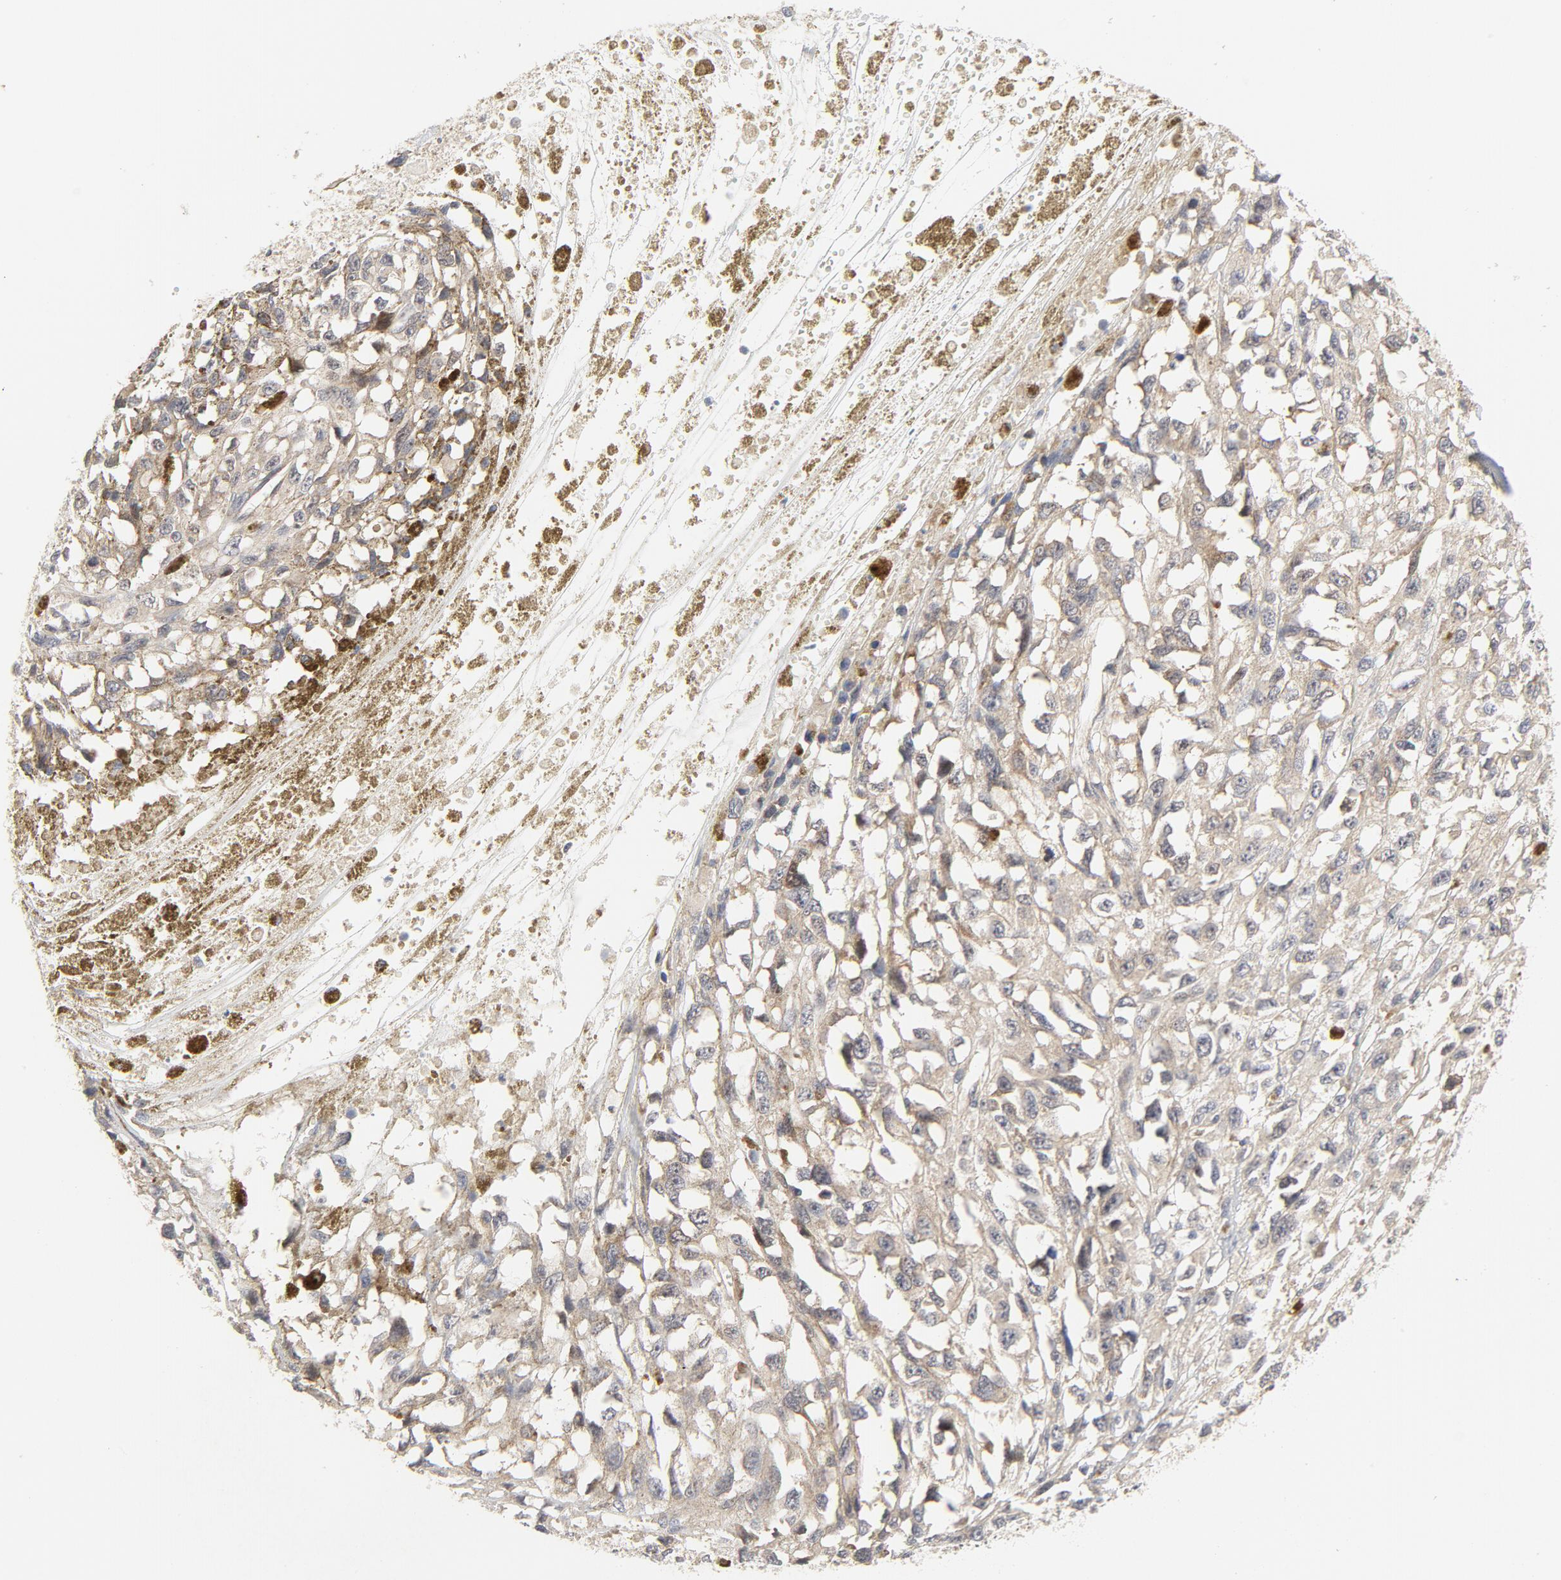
{"staining": {"intensity": "weak", "quantity": ">75%", "location": "cytoplasmic/membranous"}, "tissue": "melanoma", "cell_type": "Tumor cells", "image_type": "cancer", "snomed": [{"axis": "morphology", "description": "Malignant melanoma, Metastatic site"}, {"axis": "topography", "description": "Lymph node"}], "caption": "Protein staining displays weak cytoplasmic/membranous positivity in approximately >75% of tumor cells in melanoma.", "gene": "MAP2K7", "patient": {"sex": "male", "age": 59}}